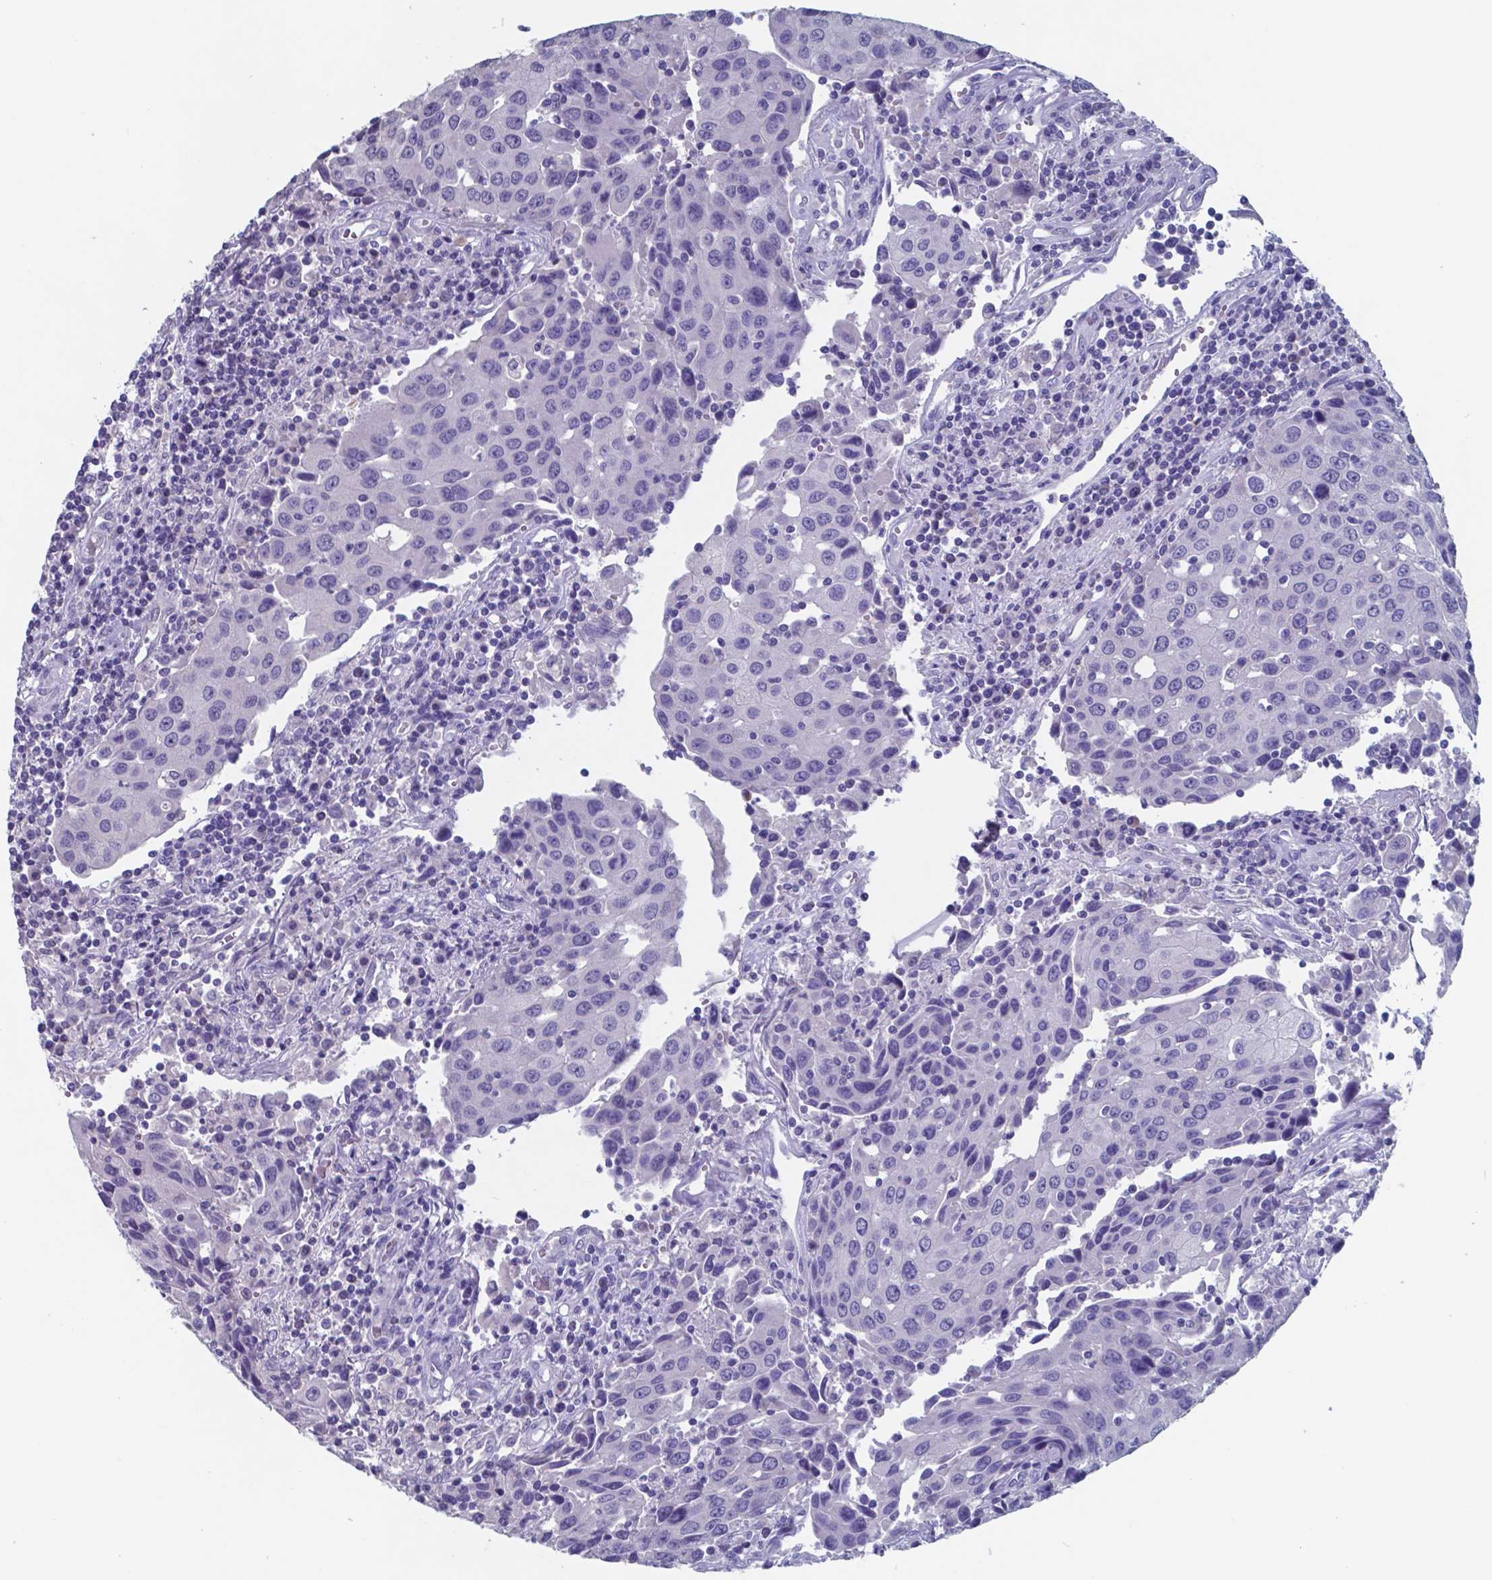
{"staining": {"intensity": "negative", "quantity": "none", "location": "none"}, "tissue": "urothelial cancer", "cell_type": "Tumor cells", "image_type": "cancer", "snomed": [{"axis": "morphology", "description": "Urothelial carcinoma, High grade"}, {"axis": "topography", "description": "Urinary bladder"}], "caption": "This is an immunohistochemistry (IHC) photomicrograph of urothelial cancer. There is no staining in tumor cells.", "gene": "TTR", "patient": {"sex": "female", "age": 85}}